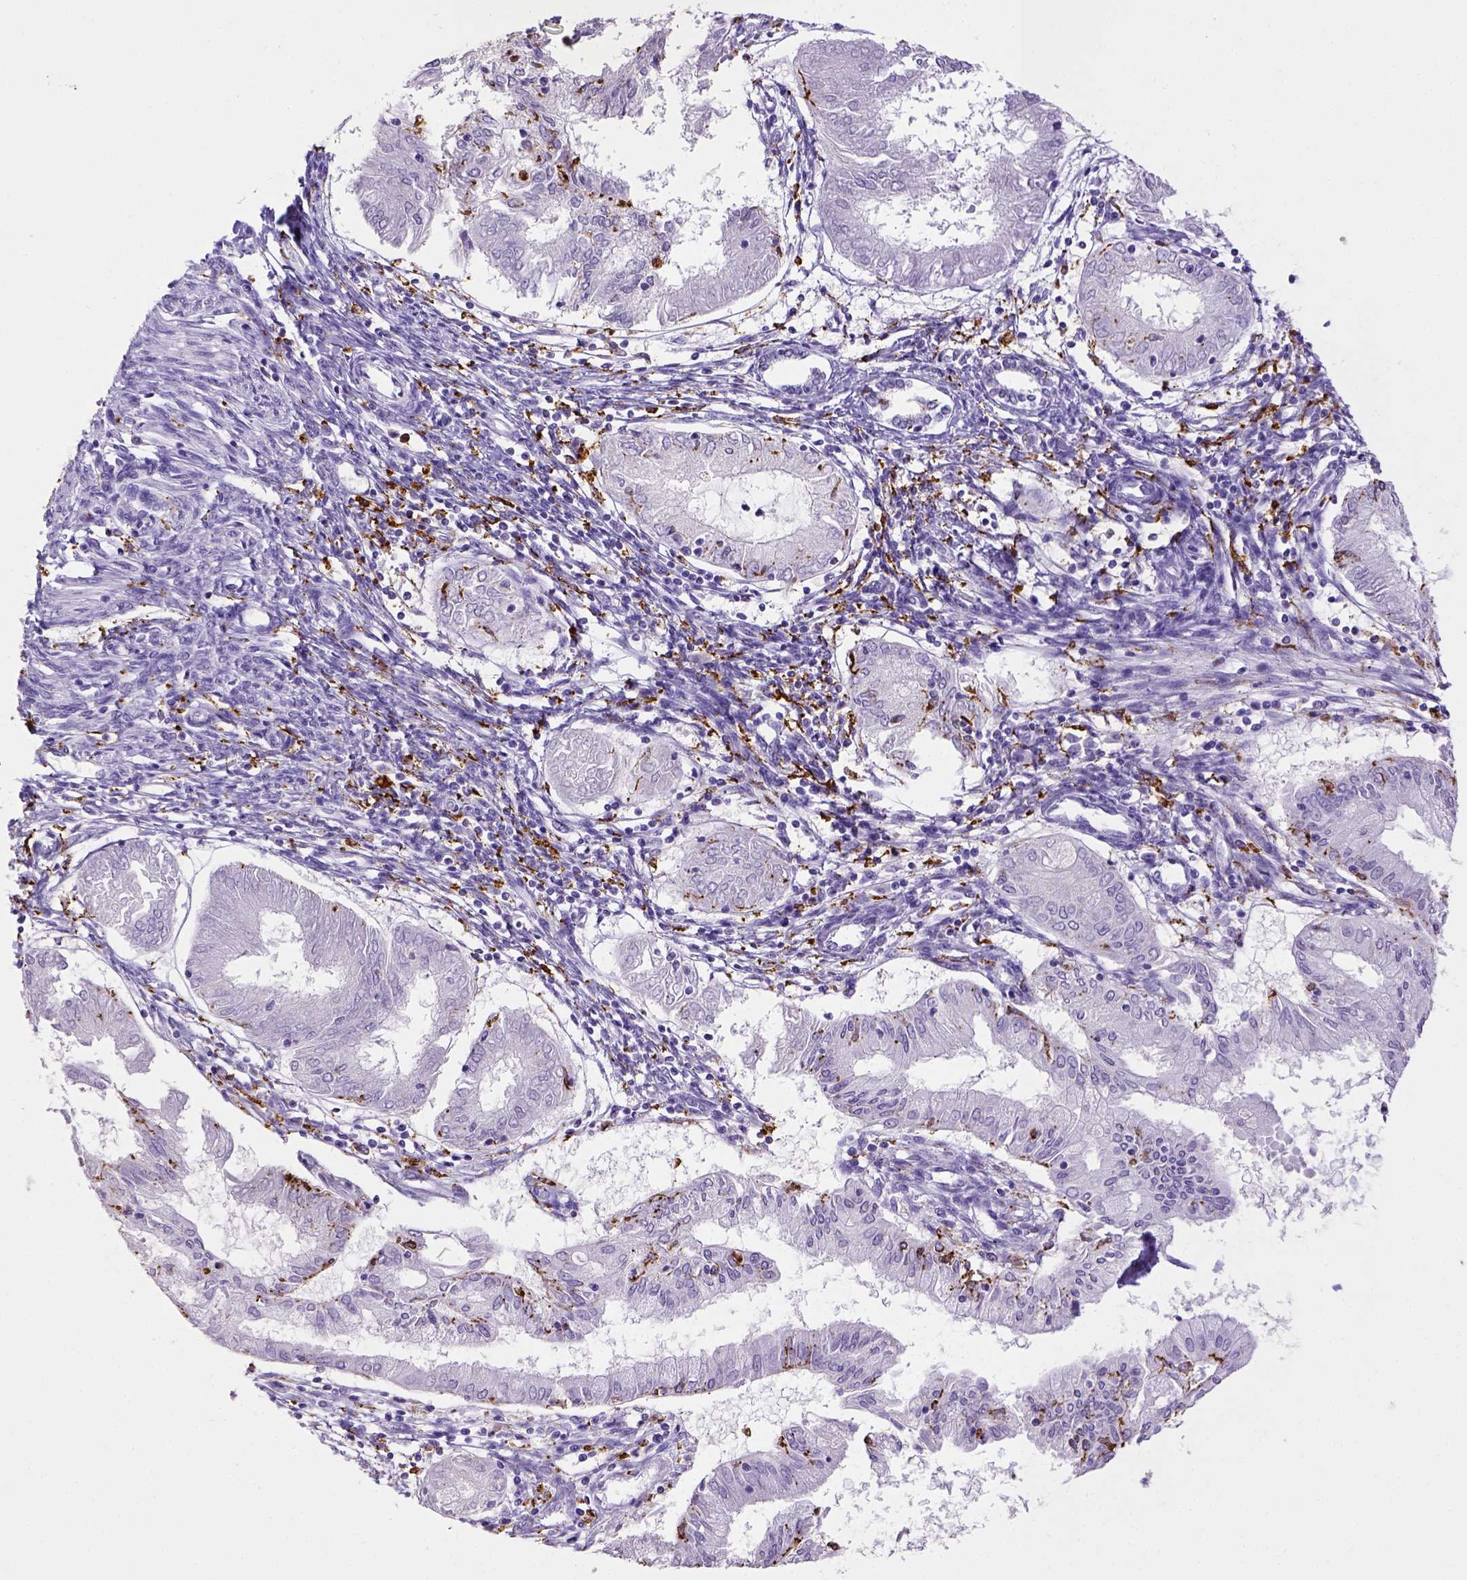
{"staining": {"intensity": "negative", "quantity": "none", "location": "none"}, "tissue": "endometrial cancer", "cell_type": "Tumor cells", "image_type": "cancer", "snomed": [{"axis": "morphology", "description": "Adenocarcinoma, NOS"}, {"axis": "topography", "description": "Endometrium"}], "caption": "DAB immunohistochemical staining of endometrial cancer (adenocarcinoma) reveals no significant expression in tumor cells.", "gene": "CD68", "patient": {"sex": "female", "age": 68}}